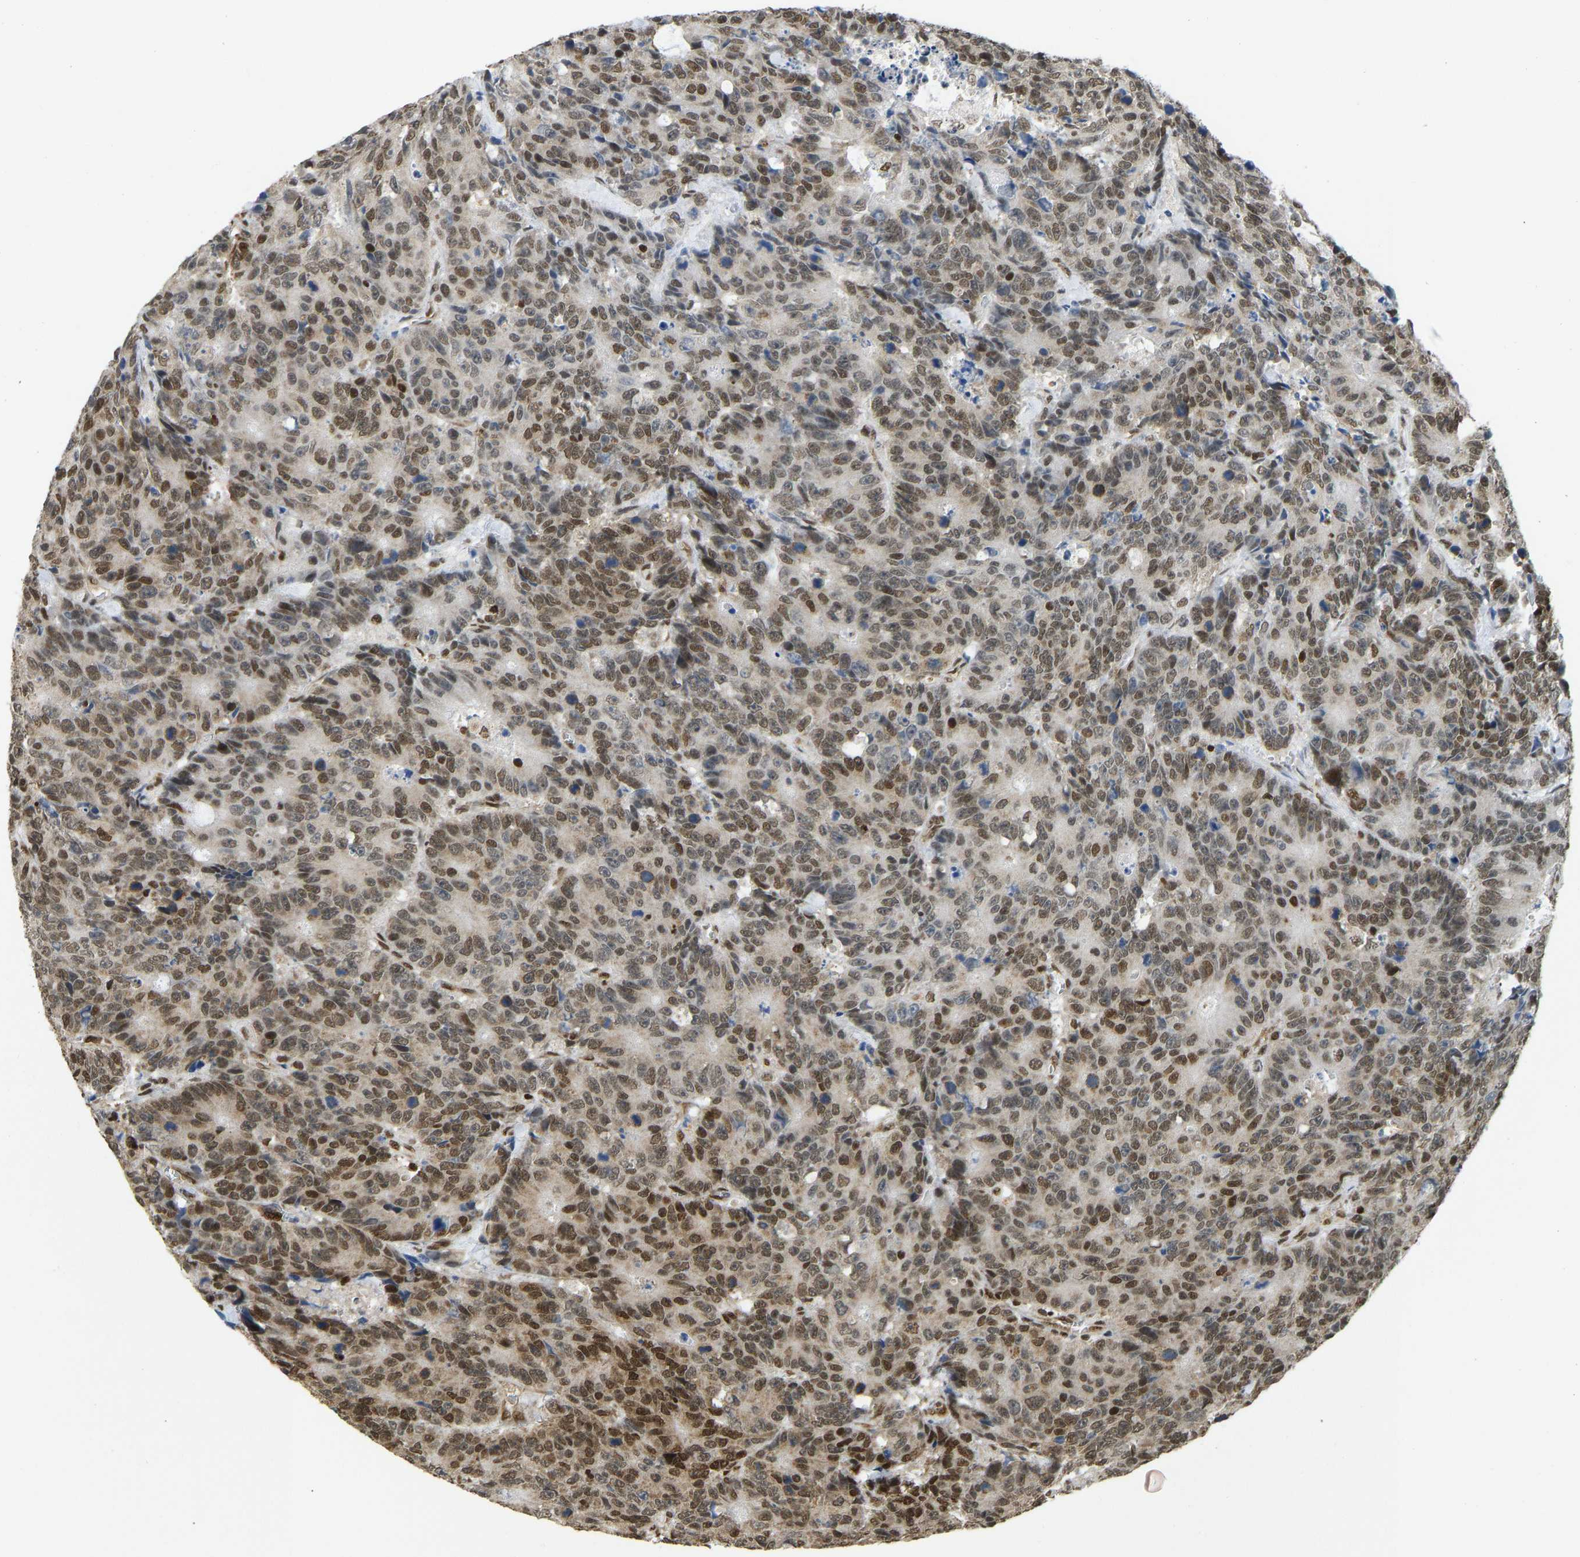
{"staining": {"intensity": "moderate", "quantity": ">75%", "location": "nuclear"}, "tissue": "colorectal cancer", "cell_type": "Tumor cells", "image_type": "cancer", "snomed": [{"axis": "morphology", "description": "Adenocarcinoma, NOS"}, {"axis": "topography", "description": "Colon"}], "caption": "Immunohistochemical staining of adenocarcinoma (colorectal) shows moderate nuclear protein expression in about >75% of tumor cells.", "gene": "ZSCAN20", "patient": {"sex": "female", "age": 86}}